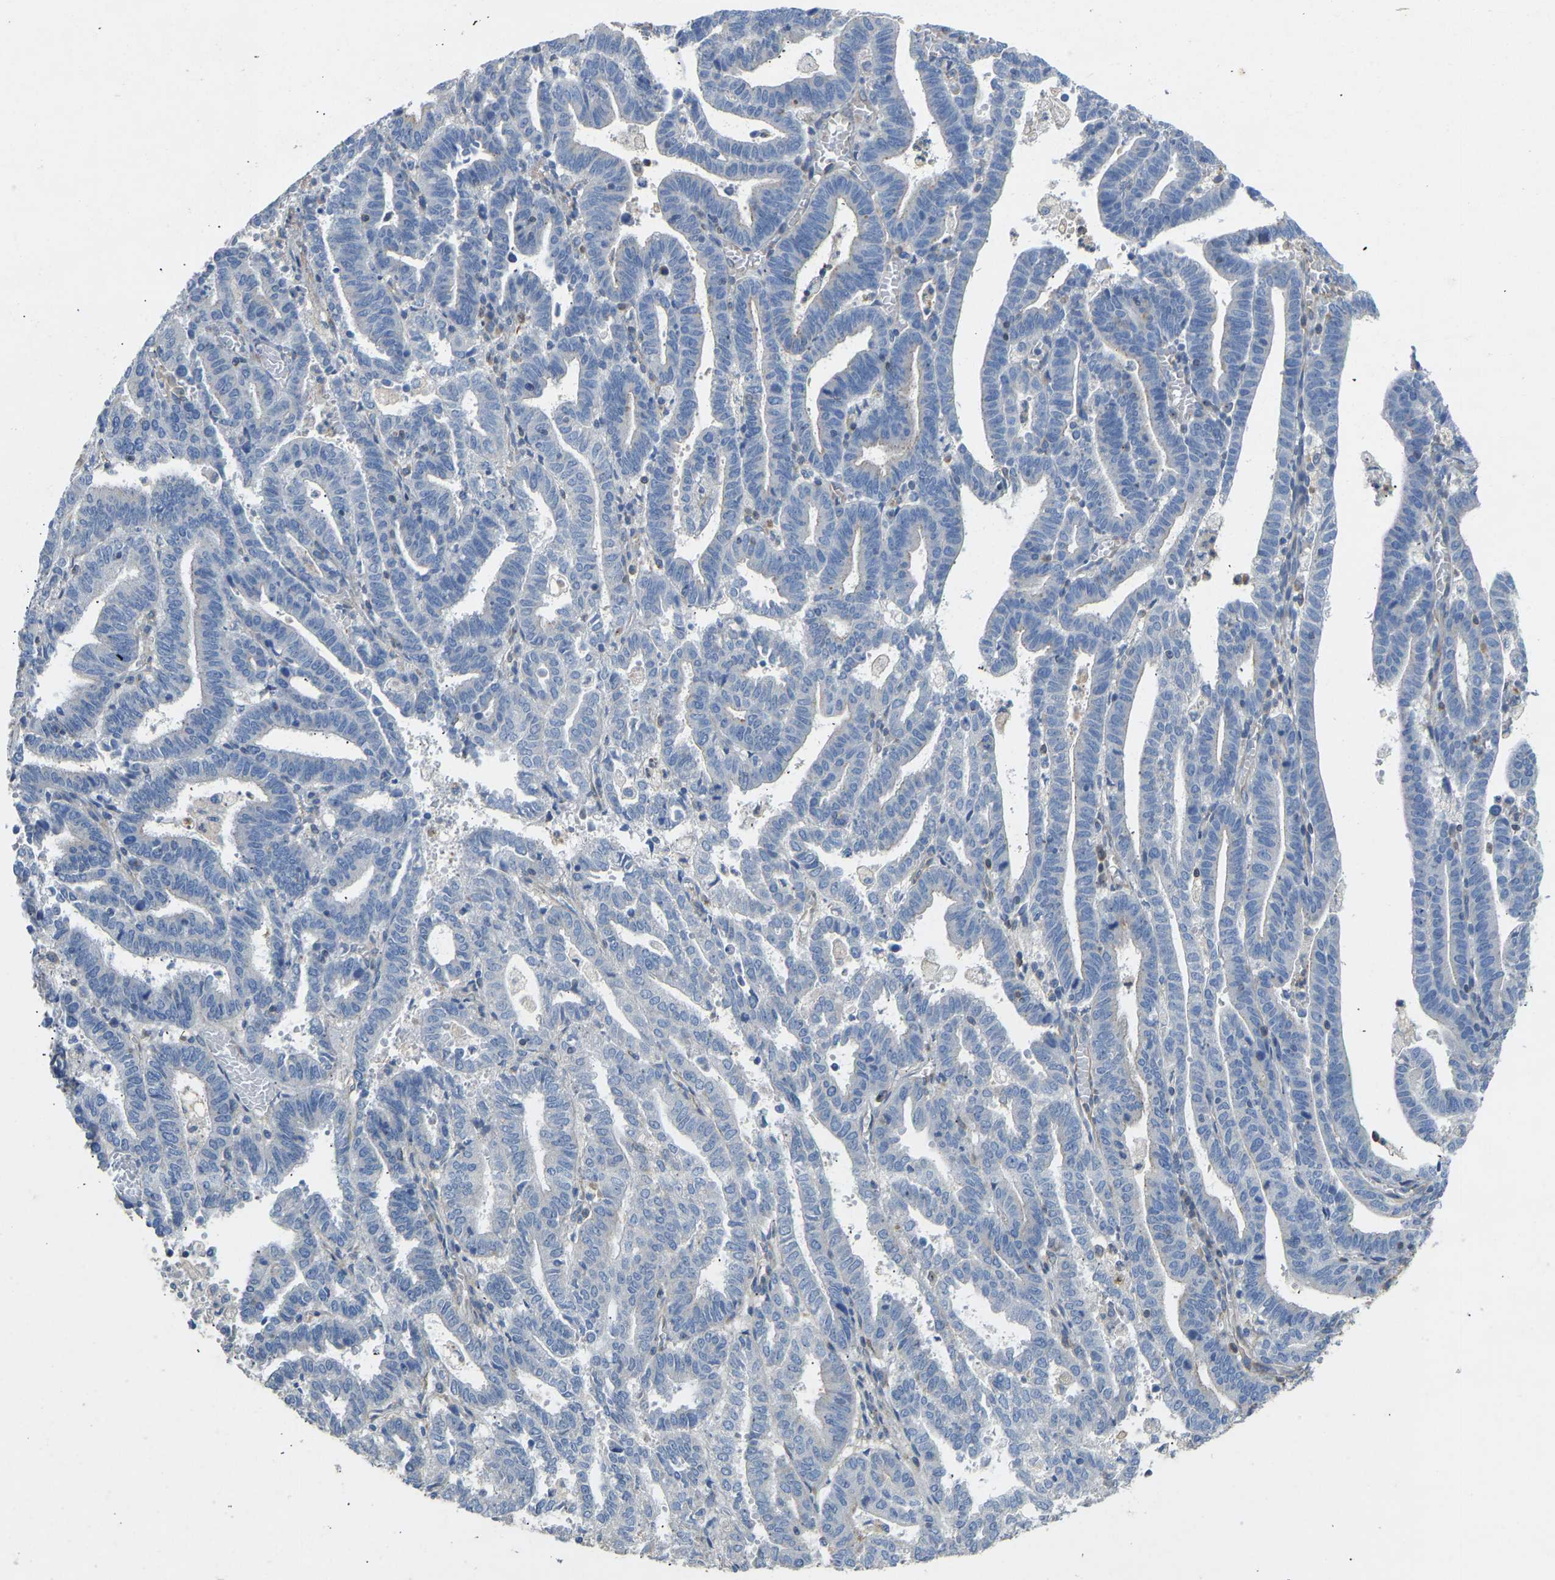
{"staining": {"intensity": "negative", "quantity": "none", "location": "none"}, "tissue": "endometrial cancer", "cell_type": "Tumor cells", "image_type": "cancer", "snomed": [{"axis": "morphology", "description": "Adenocarcinoma, NOS"}, {"axis": "topography", "description": "Uterus"}], "caption": "The micrograph displays no staining of tumor cells in endometrial adenocarcinoma.", "gene": "TECTA", "patient": {"sex": "female", "age": 83}}